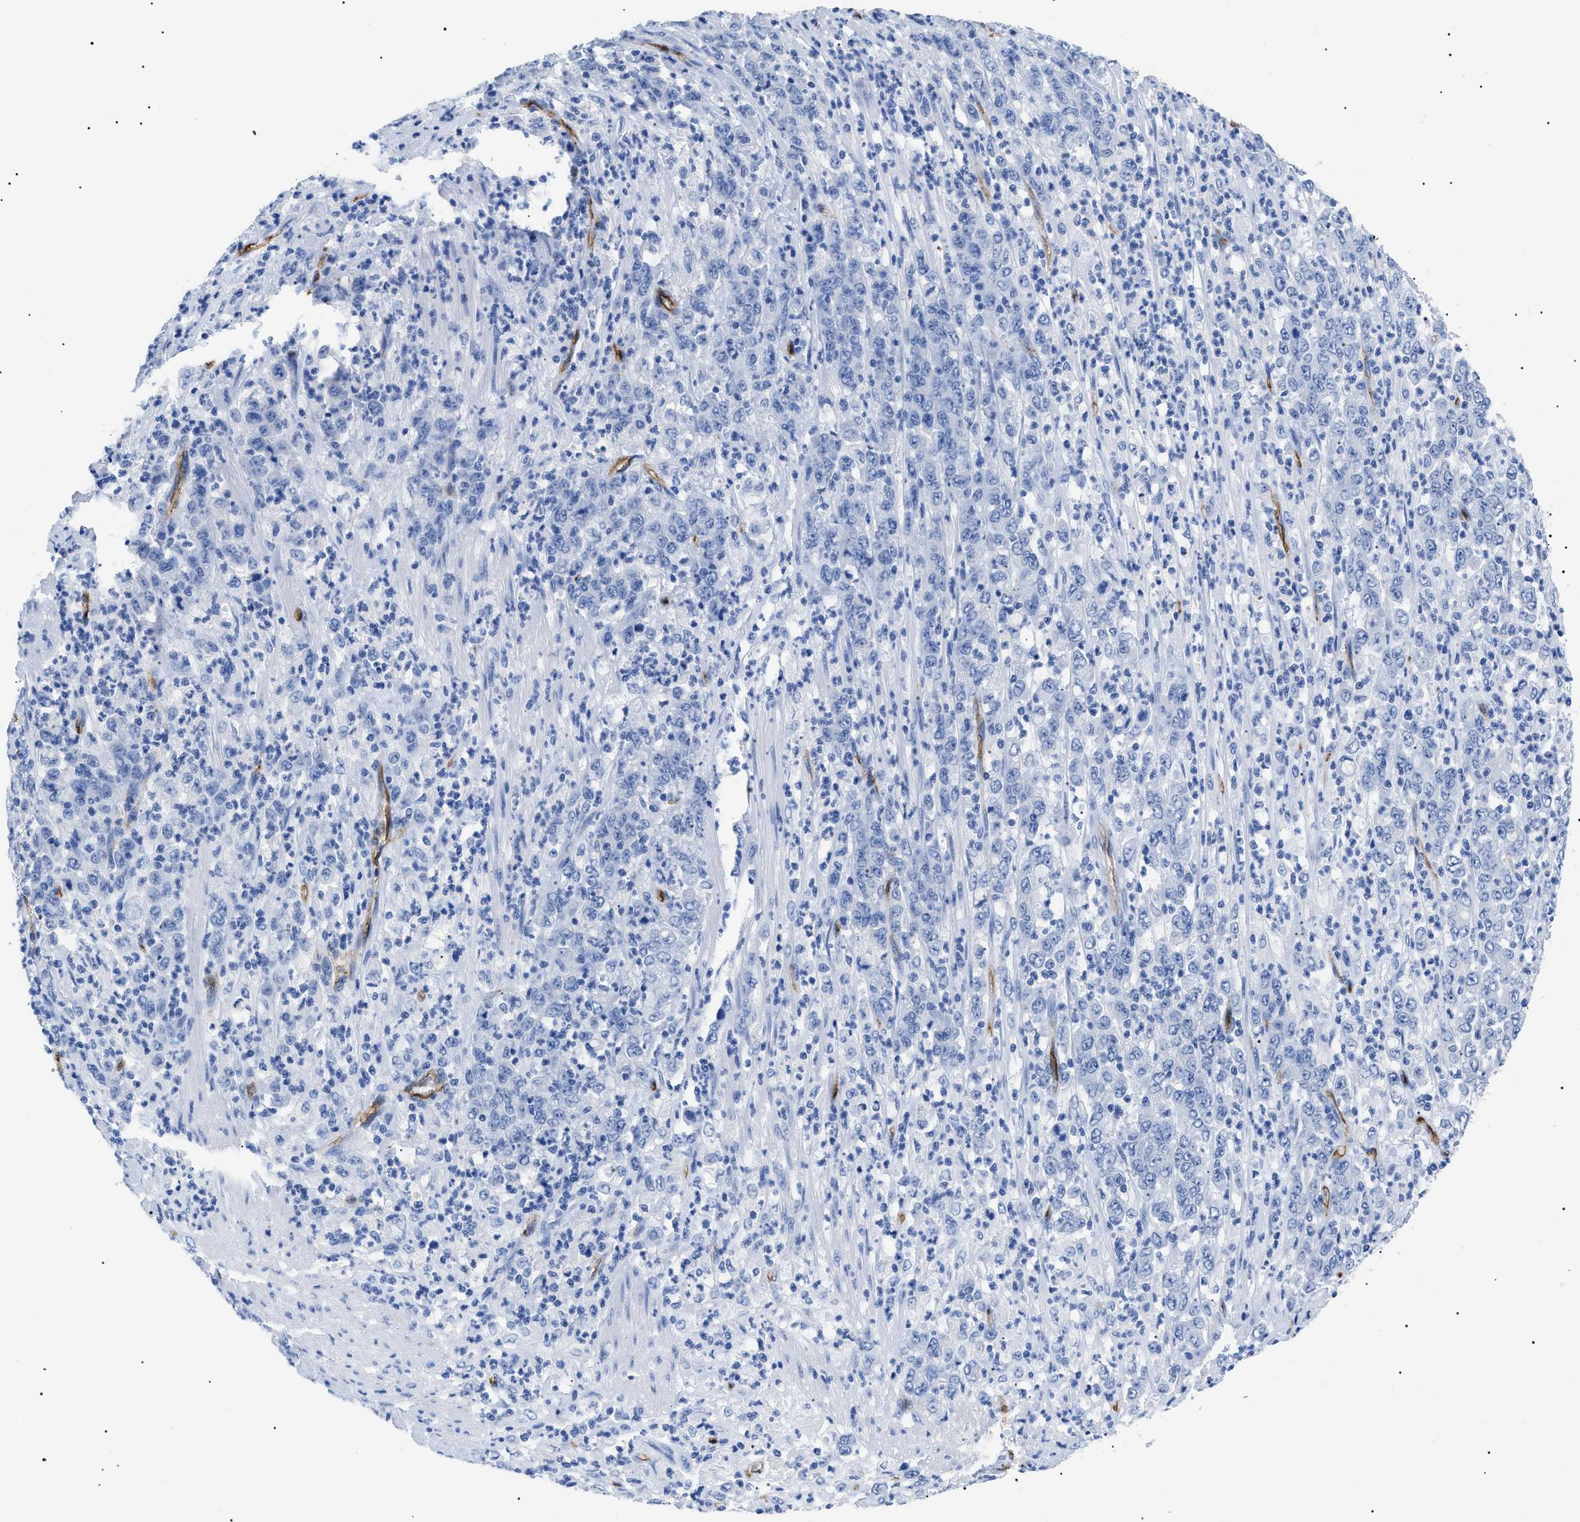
{"staining": {"intensity": "negative", "quantity": "none", "location": "none"}, "tissue": "stomach cancer", "cell_type": "Tumor cells", "image_type": "cancer", "snomed": [{"axis": "morphology", "description": "Adenocarcinoma, NOS"}, {"axis": "topography", "description": "Stomach, lower"}], "caption": "Tumor cells show no significant expression in stomach cancer.", "gene": "PODXL", "patient": {"sex": "female", "age": 71}}